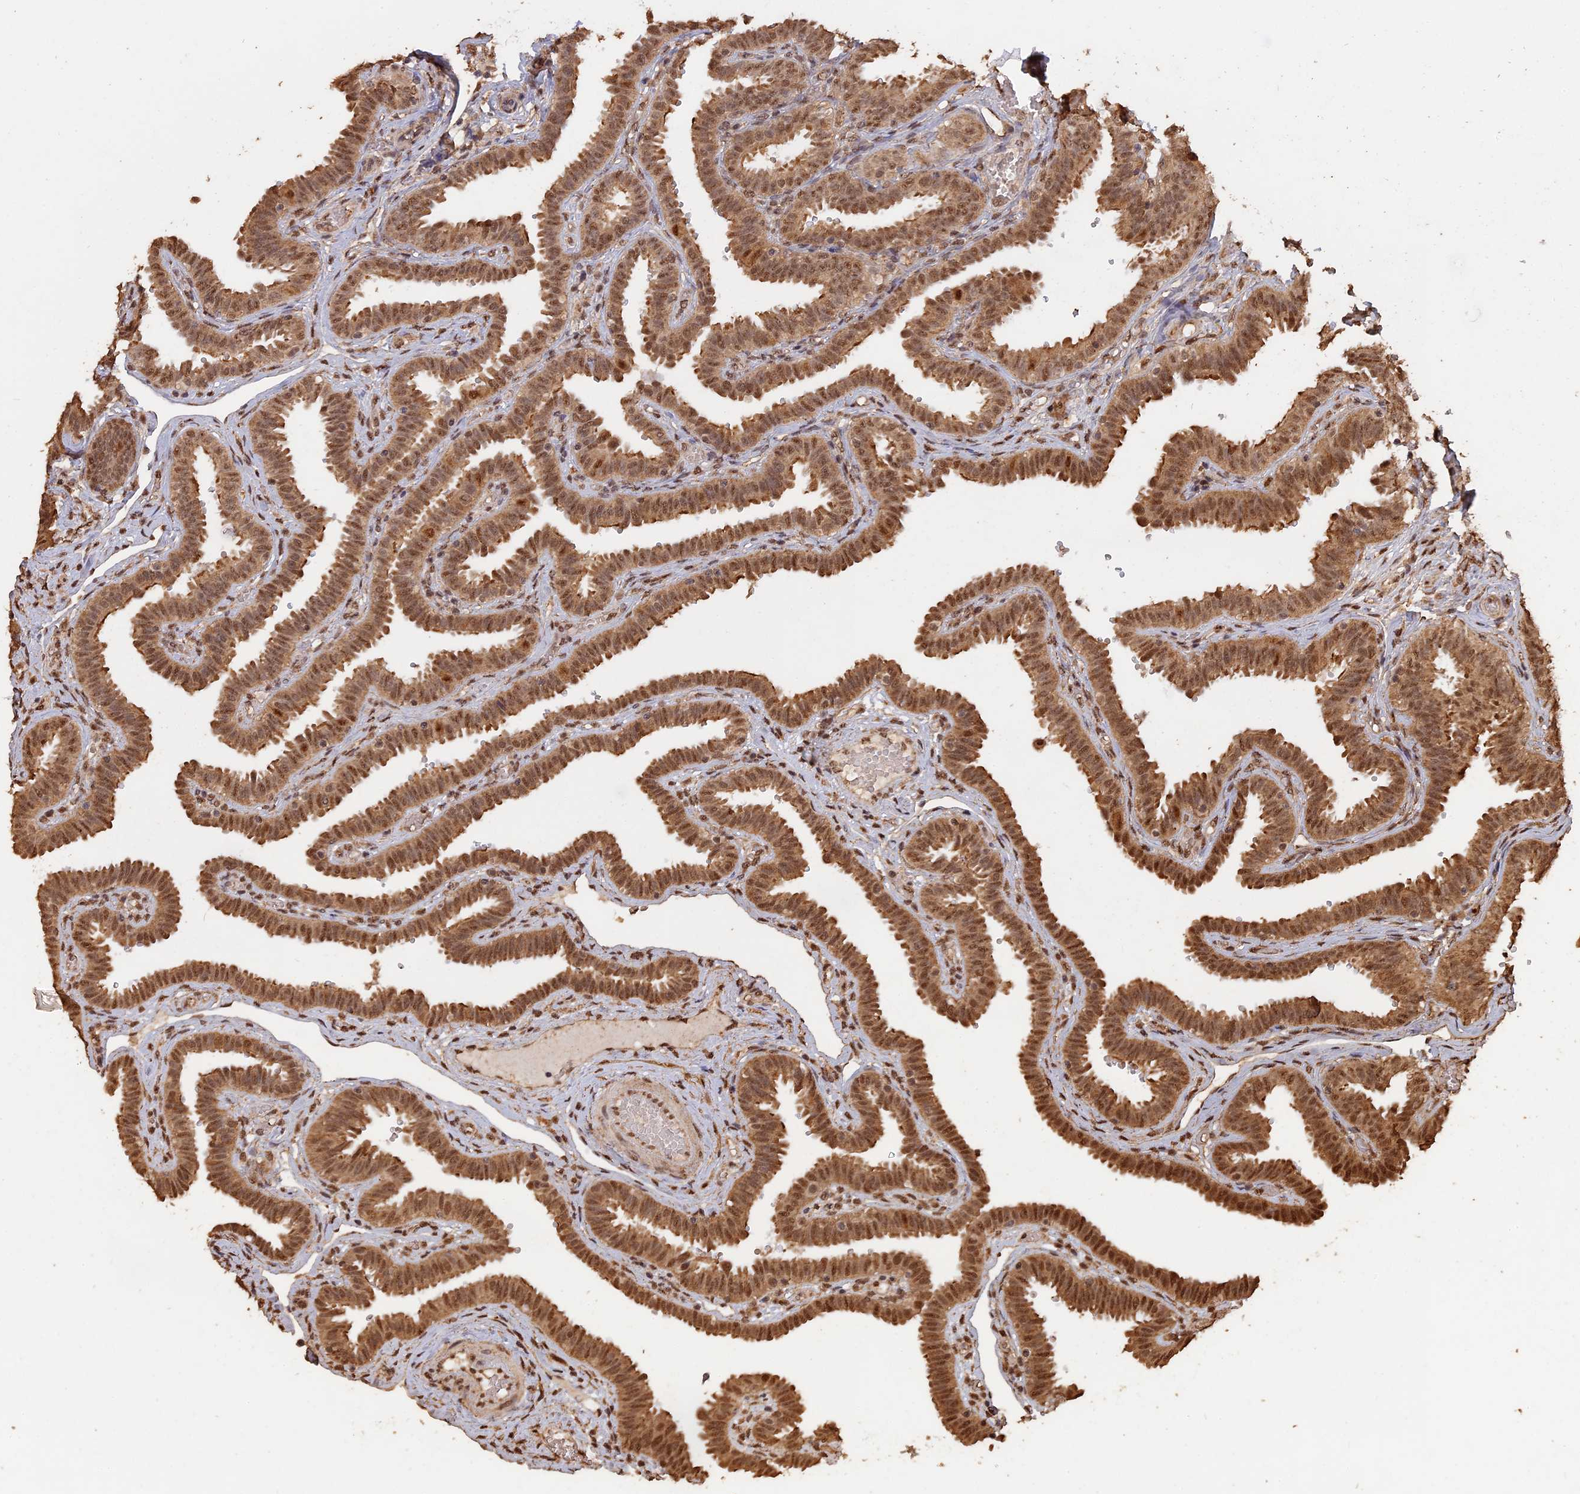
{"staining": {"intensity": "moderate", "quantity": ">75%", "location": "cytoplasmic/membranous,nuclear"}, "tissue": "fallopian tube", "cell_type": "Glandular cells", "image_type": "normal", "snomed": [{"axis": "morphology", "description": "Normal tissue, NOS"}, {"axis": "topography", "description": "Fallopian tube"}], "caption": "Immunohistochemical staining of unremarkable fallopian tube exhibits medium levels of moderate cytoplasmic/membranous,nuclear expression in about >75% of glandular cells. (brown staining indicates protein expression, while blue staining denotes nuclei).", "gene": "PSMC6", "patient": {"sex": "female", "age": 37}}